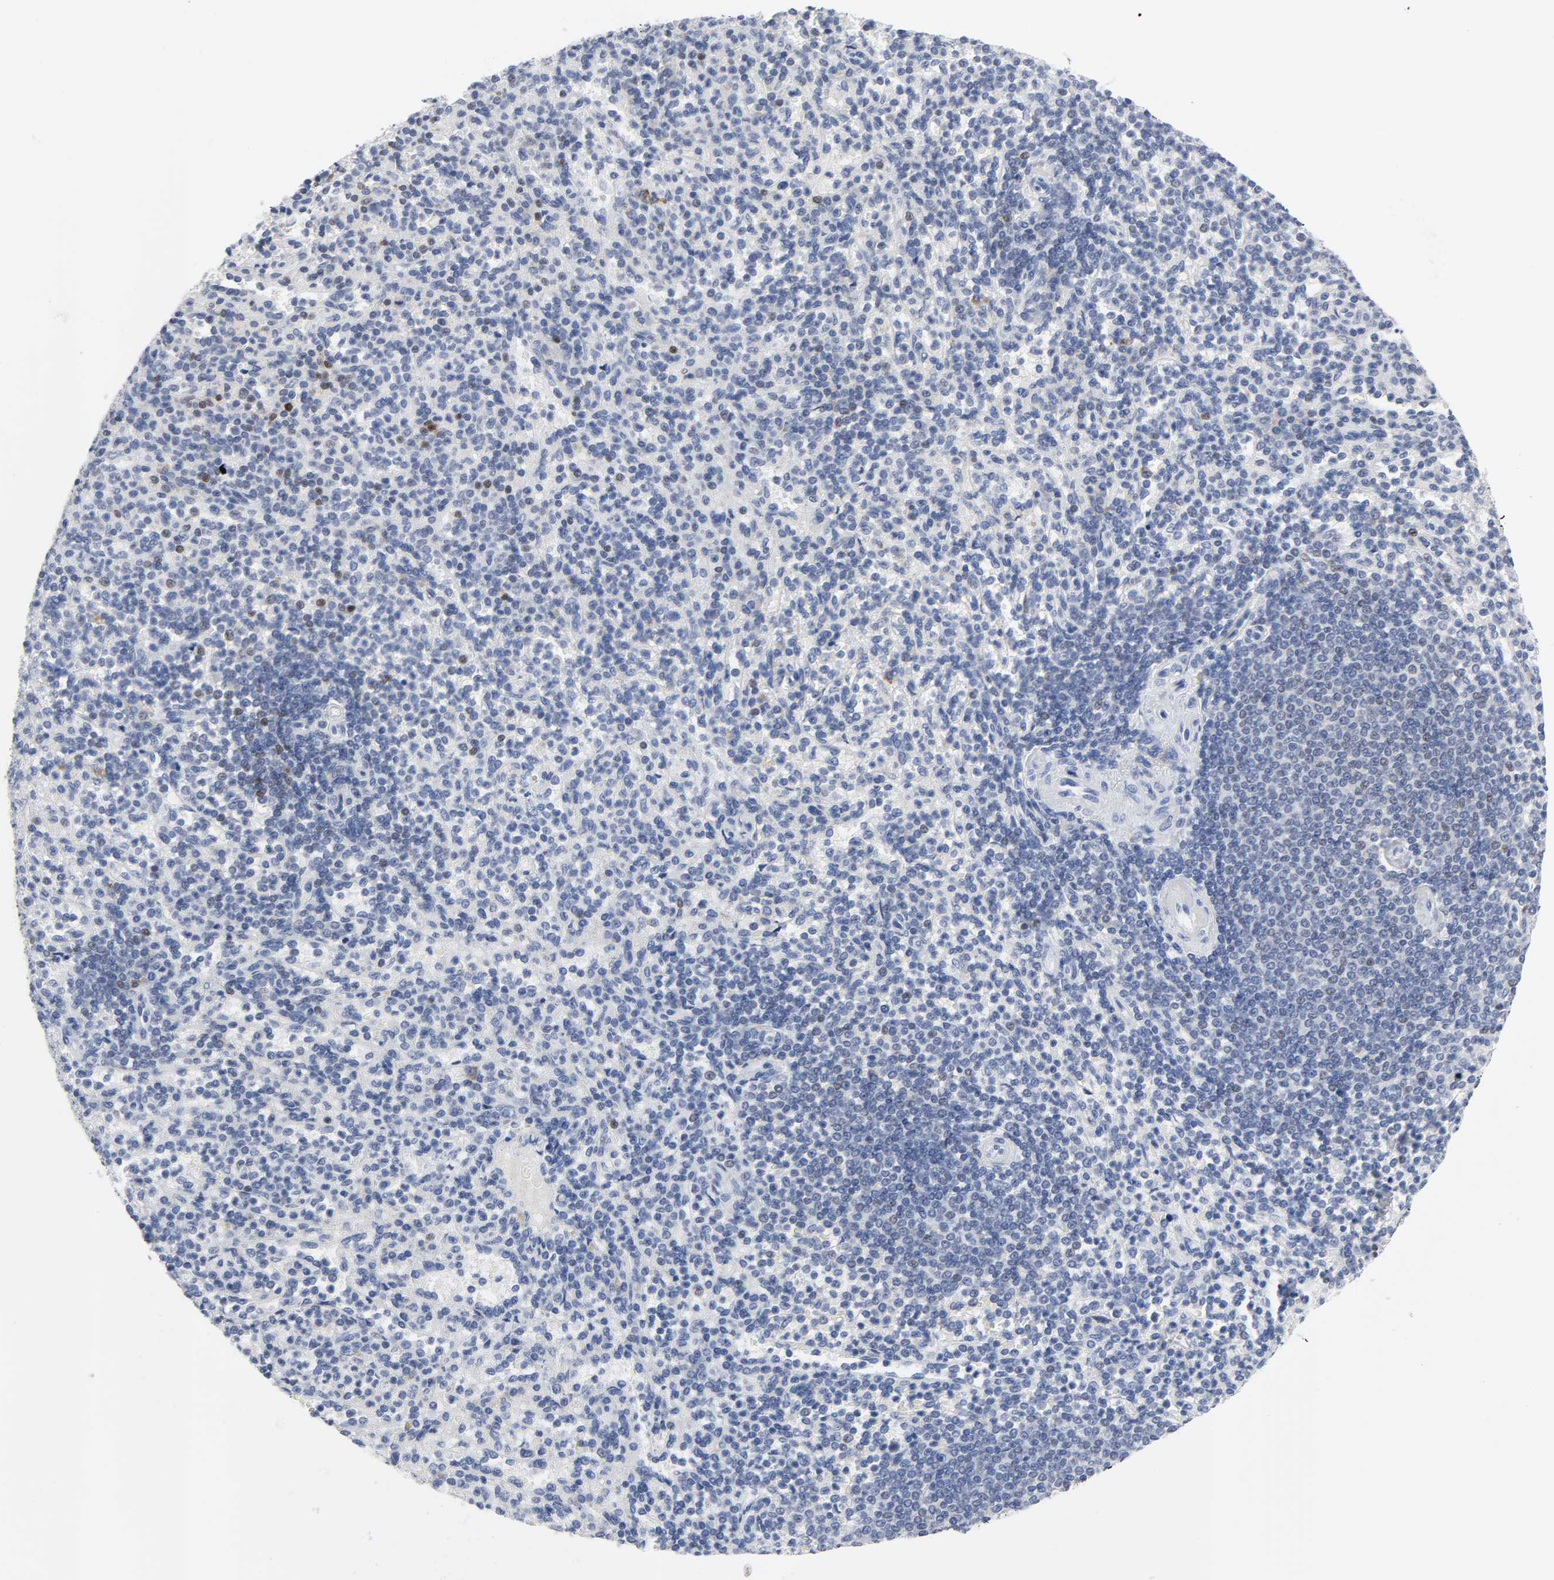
{"staining": {"intensity": "moderate", "quantity": "<25%", "location": "nuclear"}, "tissue": "spleen", "cell_type": "Cells in red pulp", "image_type": "normal", "snomed": [{"axis": "morphology", "description": "Normal tissue, NOS"}, {"axis": "topography", "description": "Spleen"}], "caption": "Immunohistochemistry (IHC) histopathology image of benign spleen stained for a protein (brown), which exhibits low levels of moderate nuclear staining in approximately <25% of cells in red pulp.", "gene": "WEE1", "patient": {"sex": "female", "age": 74}}